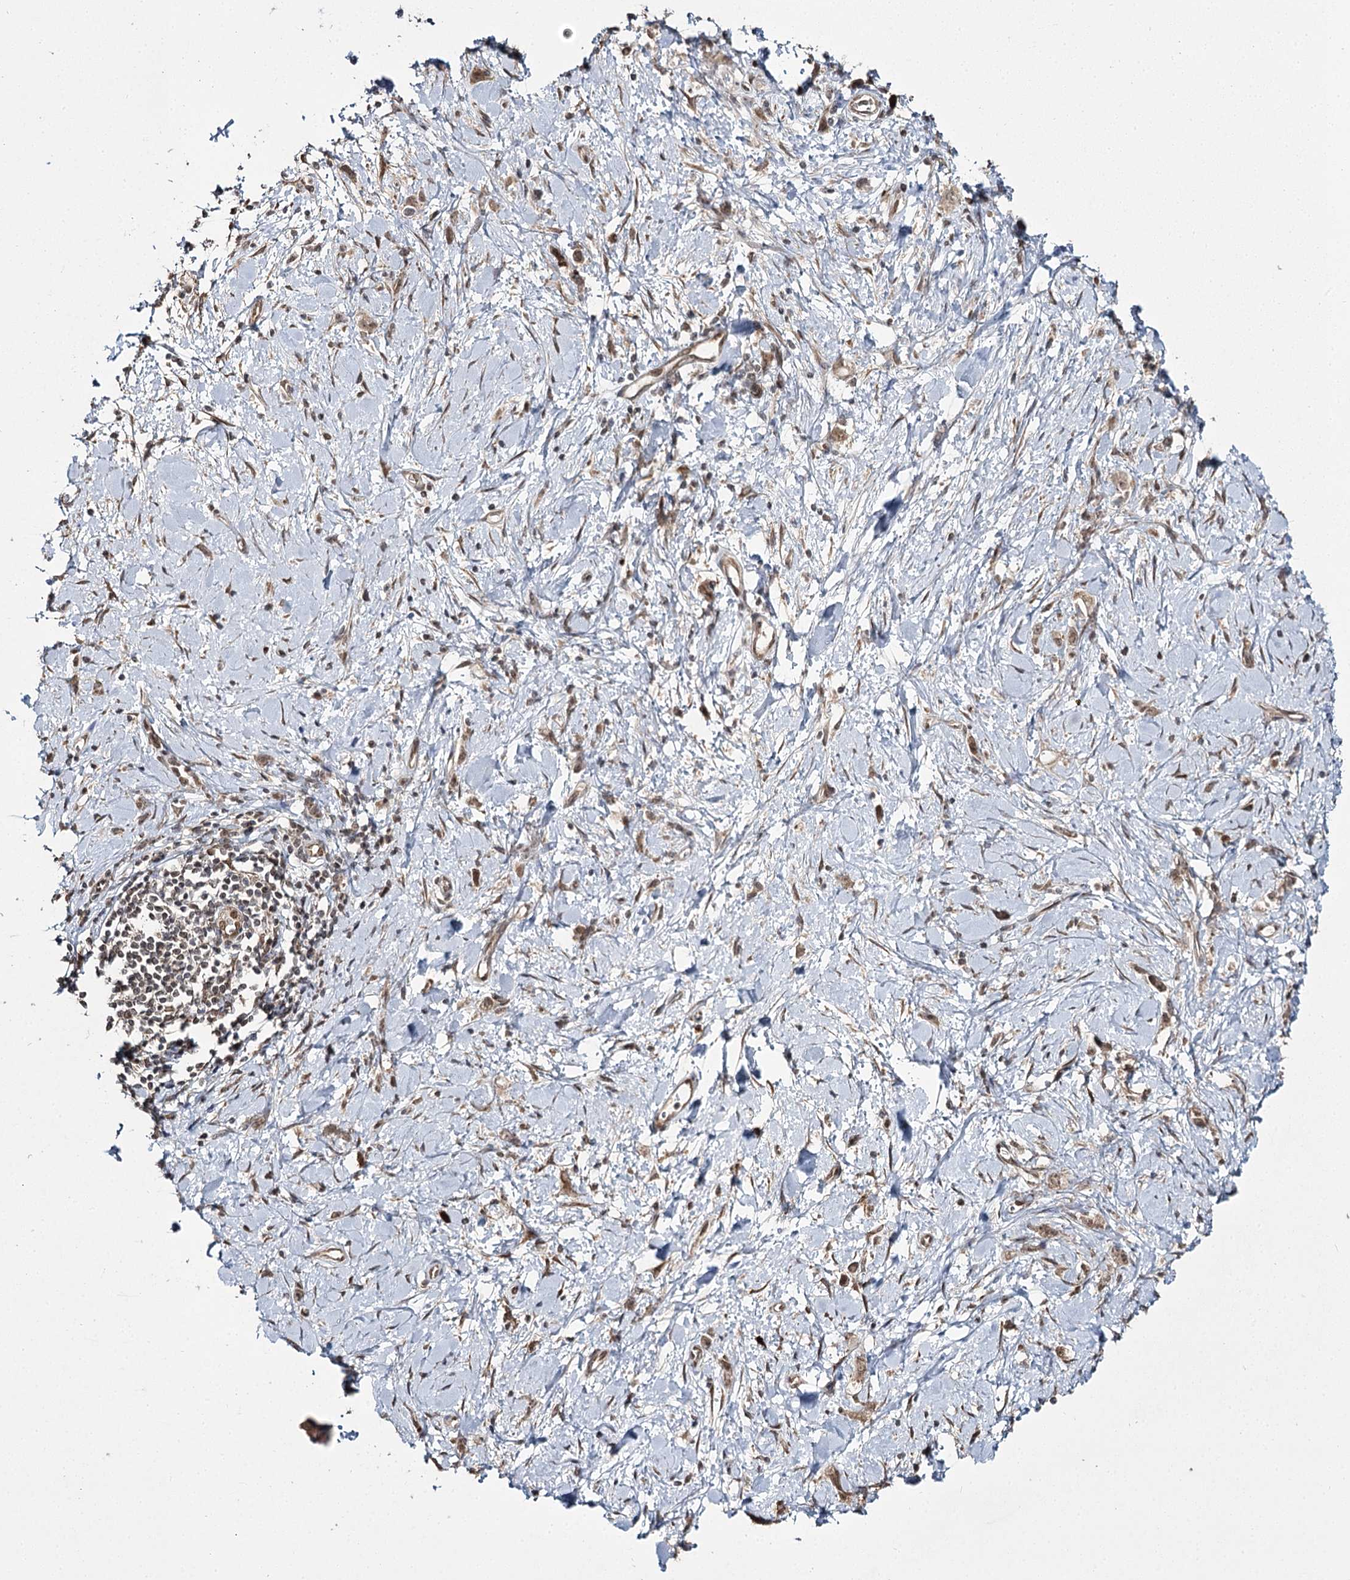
{"staining": {"intensity": "weak", "quantity": ">75%", "location": "cytoplasmic/membranous,nuclear"}, "tissue": "stomach cancer", "cell_type": "Tumor cells", "image_type": "cancer", "snomed": [{"axis": "morphology", "description": "Adenocarcinoma, NOS"}, {"axis": "topography", "description": "Stomach"}], "caption": "The histopathology image shows a brown stain indicating the presence of a protein in the cytoplasmic/membranous and nuclear of tumor cells in stomach cancer (adenocarcinoma). (DAB IHC with brightfield microscopy, high magnification).", "gene": "TRNT1", "patient": {"sex": "female", "age": 76}}